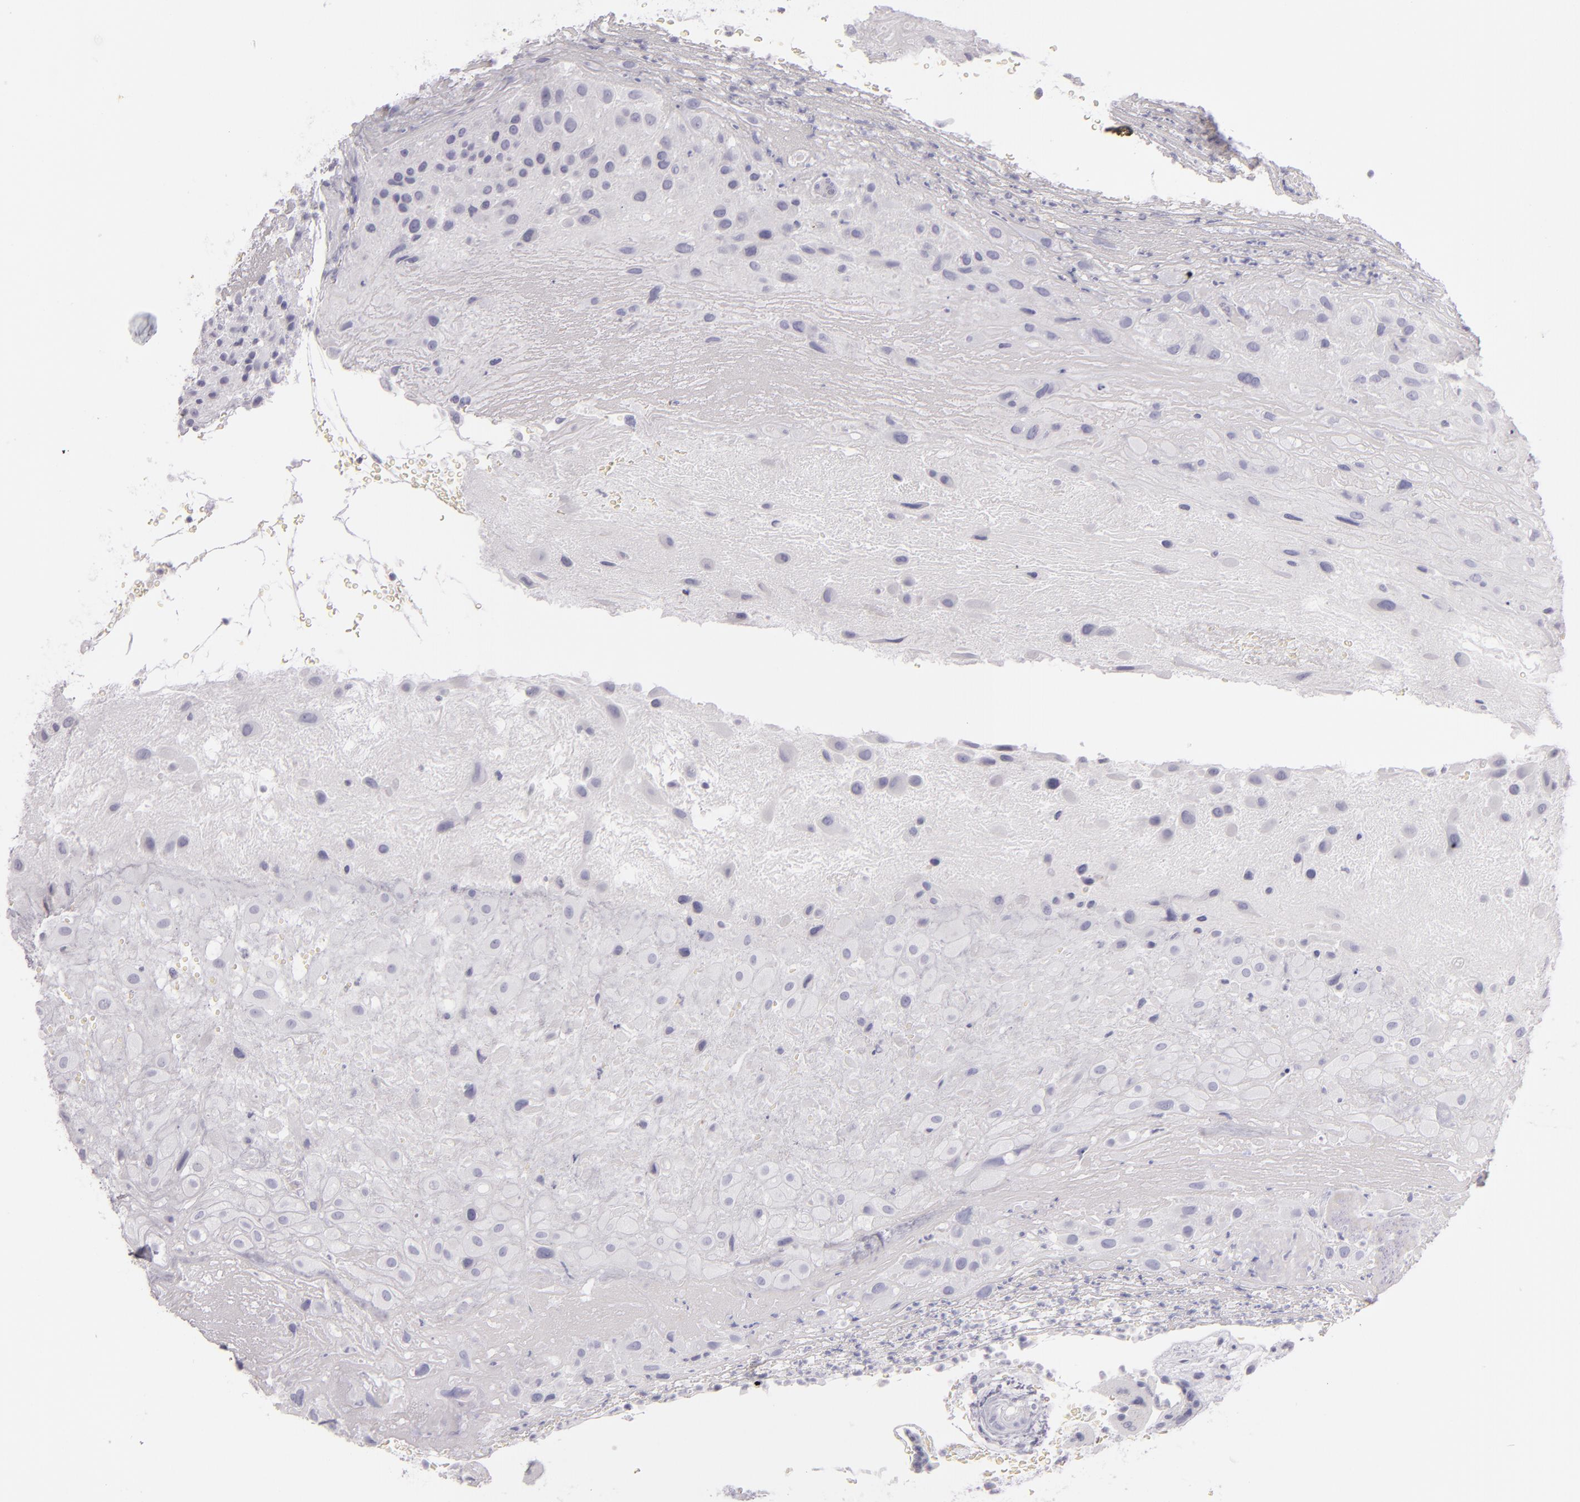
{"staining": {"intensity": "negative", "quantity": "none", "location": "none"}, "tissue": "placenta", "cell_type": "Decidual cells", "image_type": "normal", "snomed": [{"axis": "morphology", "description": "Normal tissue, NOS"}, {"axis": "topography", "description": "Placenta"}], "caption": "DAB immunohistochemical staining of benign human placenta displays no significant positivity in decidual cells. (Immunohistochemistry, brightfield microscopy, high magnification).", "gene": "TPSD1", "patient": {"sex": "female", "age": 19}}